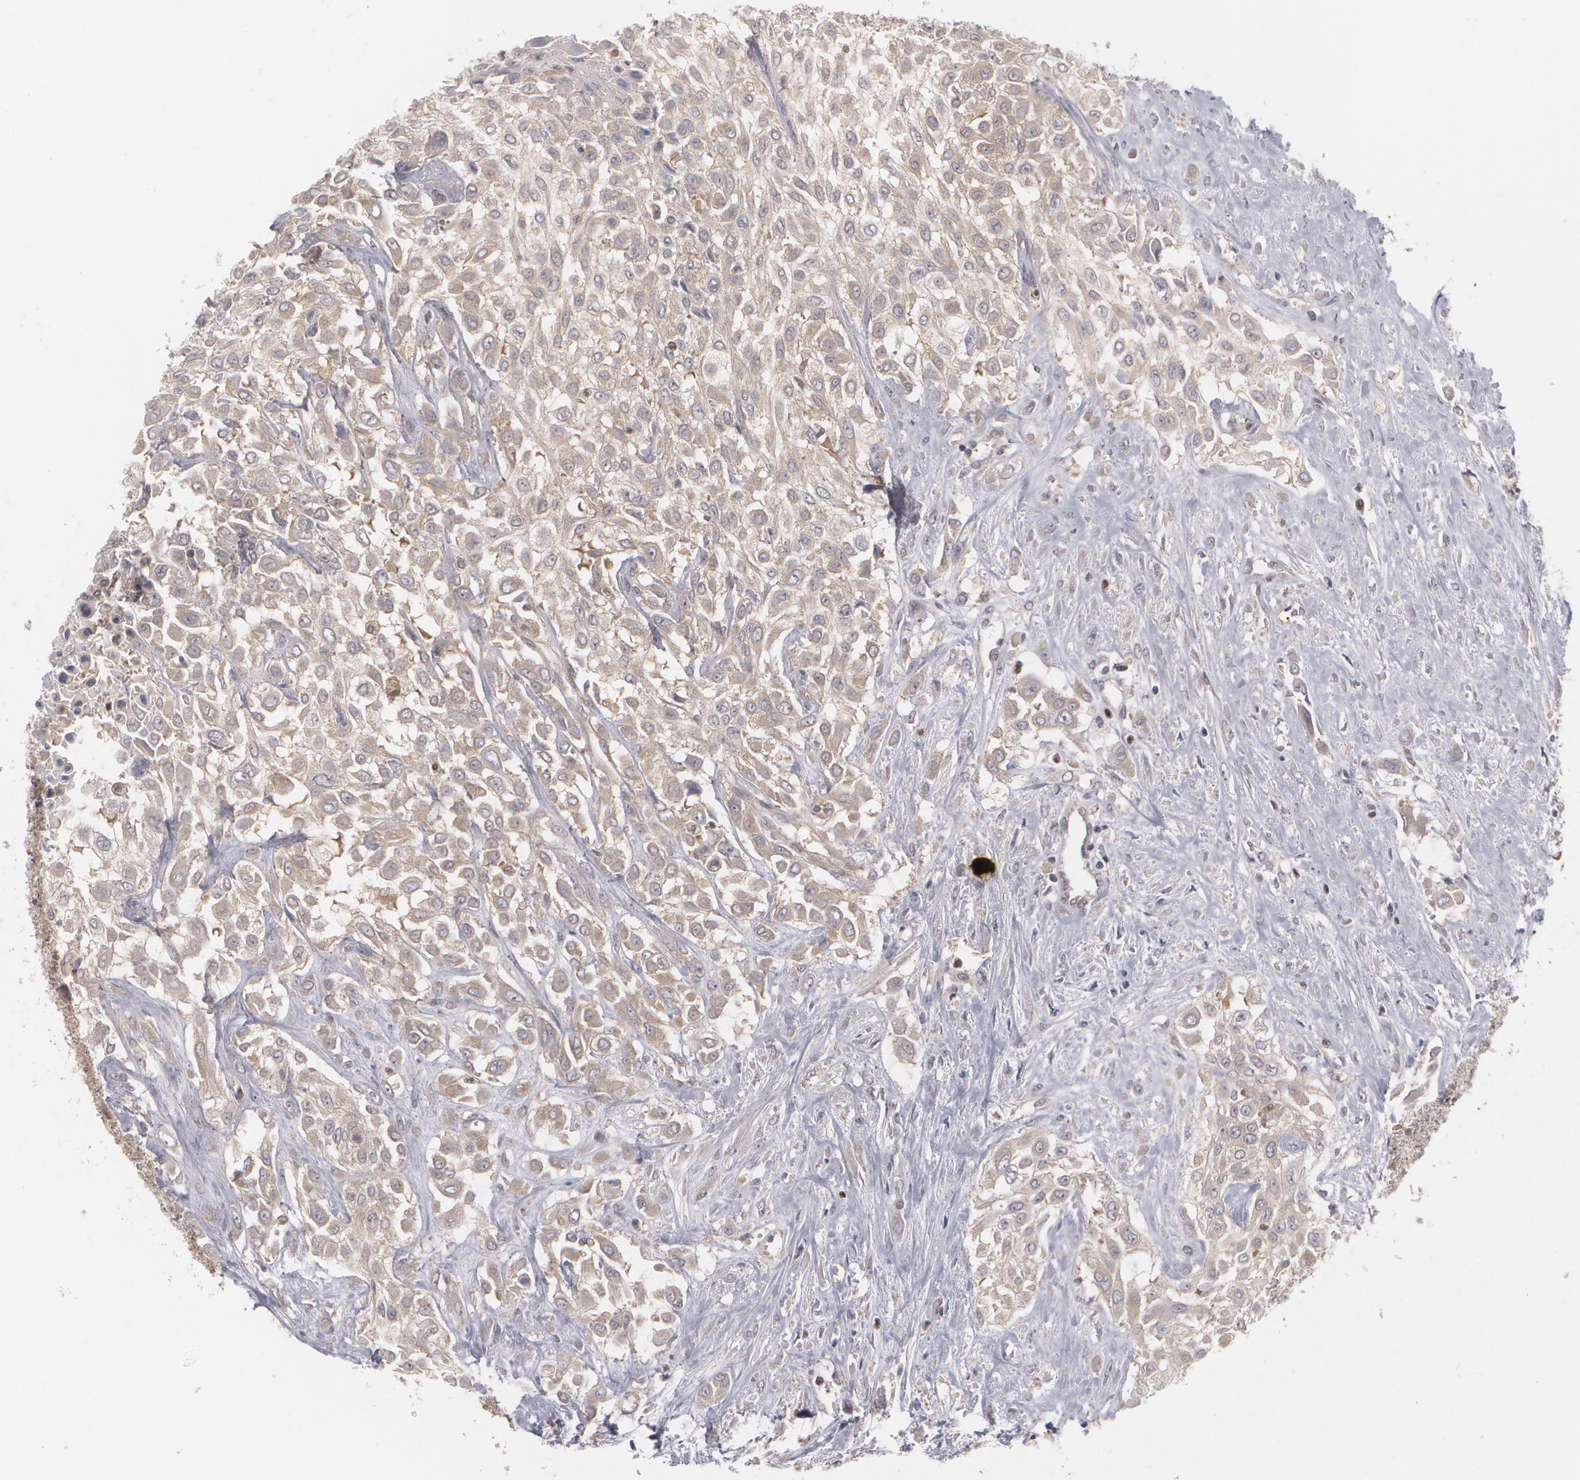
{"staining": {"intensity": "weak", "quantity": ">75%", "location": "cytoplasmic/membranous"}, "tissue": "urothelial cancer", "cell_type": "Tumor cells", "image_type": "cancer", "snomed": [{"axis": "morphology", "description": "Urothelial carcinoma, High grade"}, {"axis": "topography", "description": "Urinary bladder"}], "caption": "The photomicrograph displays immunohistochemical staining of high-grade urothelial carcinoma. There is weak cytoplasmic/membranous expression is seen in approximately >75% of tumor cells.", "gene": "HTT", "patient": {"sex": "male", "age": 57}}